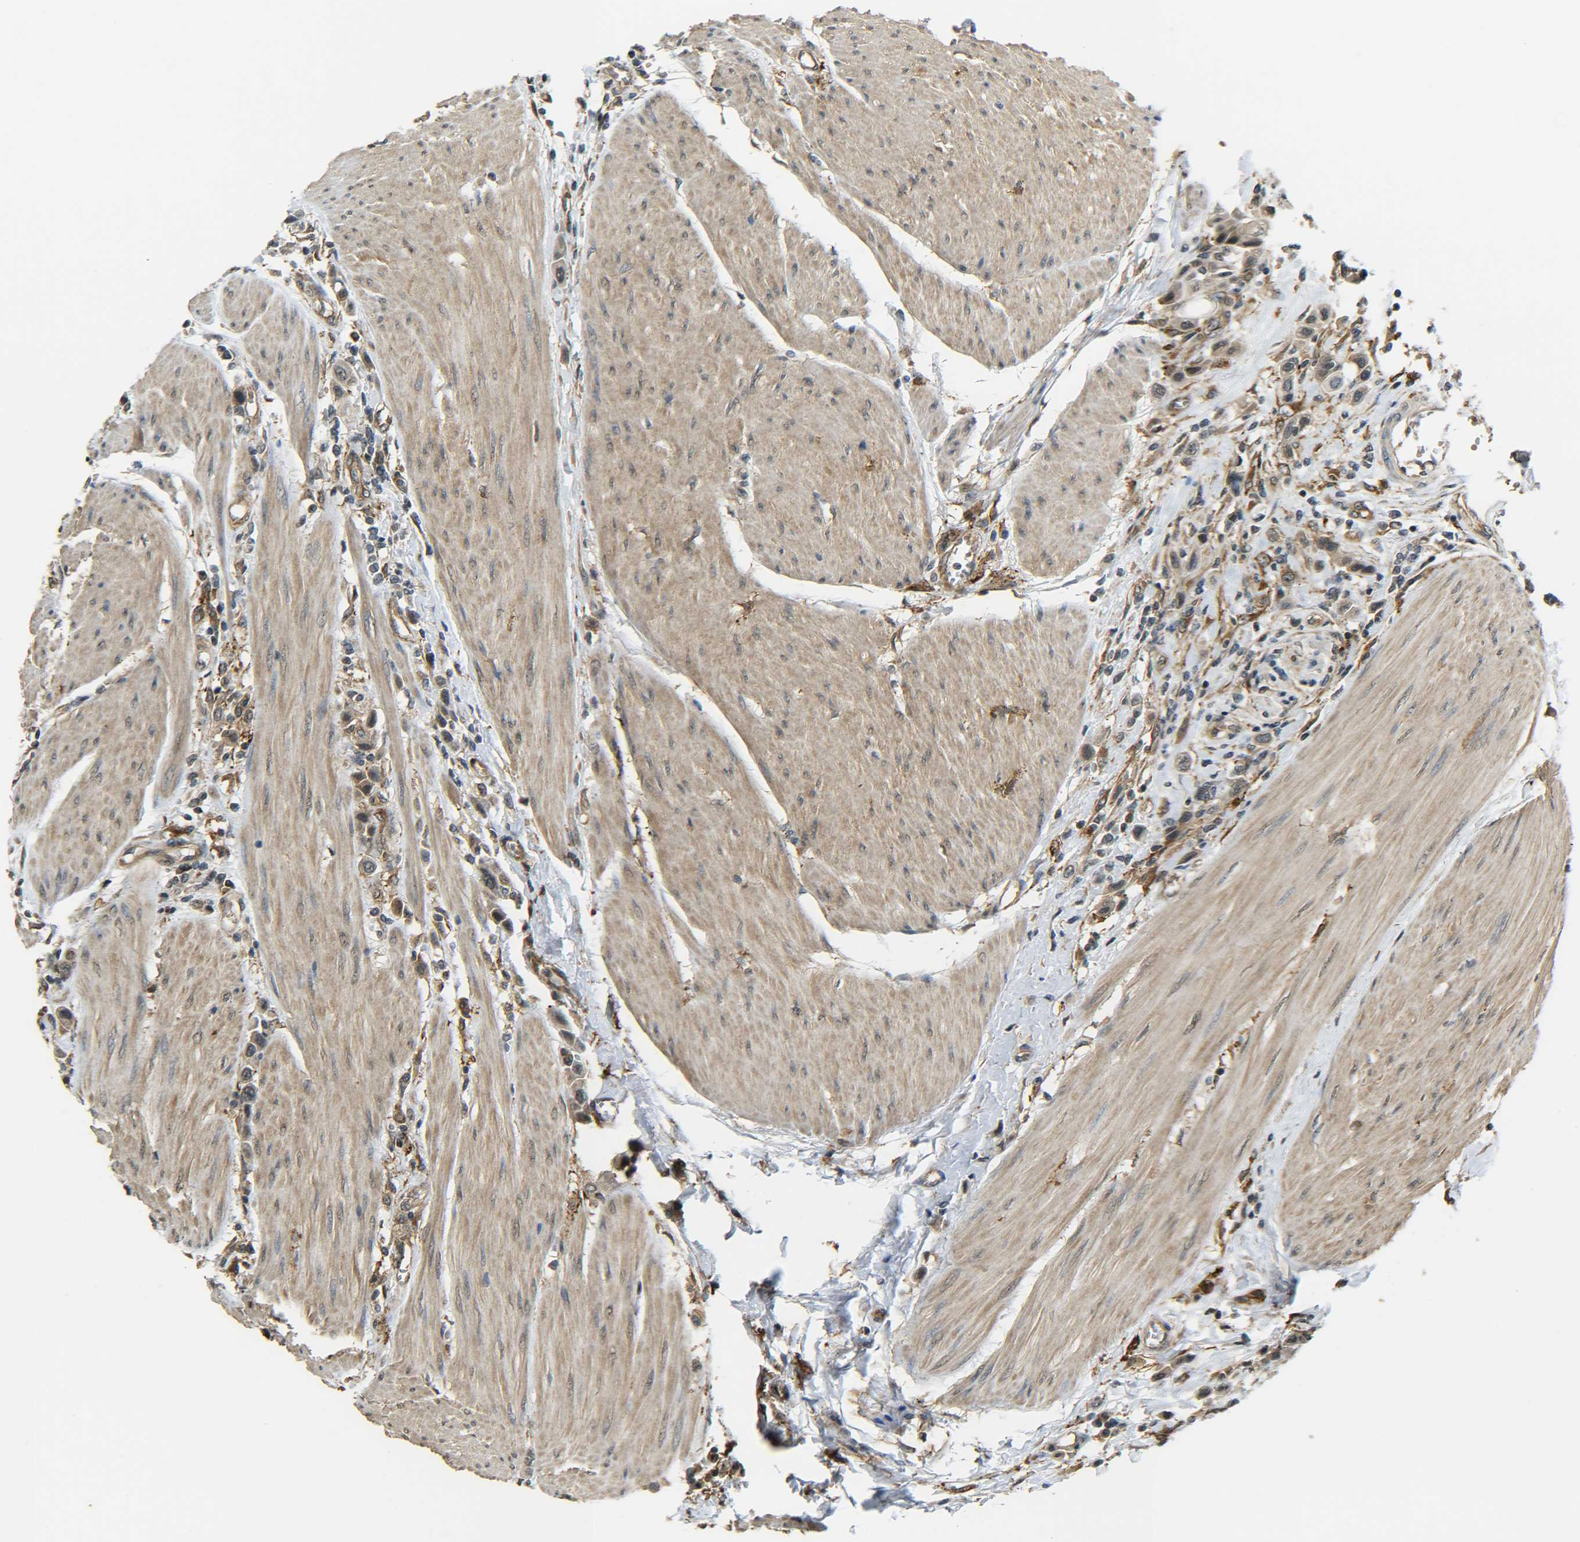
{"staining": {"intensity": "weak", "quantity": ">75%", "location": "cytoplasmic/membranous,nuclear"}, "tissue": "urothelial cancer", "cell_type": "Tumor cells", "image_type": "cancer", "snomed": [{"axis": "morphology", "description": "Urothelial carcinoma, High grade"}, {"axis": "topography", "description": "Urinary bladder"}], "caption": "Weak cytoplasmic/membranous and nuclear protein positivity is identified in approximately >75% of tumor cells in high-grade urothelial carcinoma. The staining was performed using DAB (3,3'-diaminobenzidine) to visualize the protein expression in brown, while the nuclei were stained in blue with hematoxylin (Magnification: 20x).", "gene": "DAB2", "patient": {"sex": "male", "age": 50}}